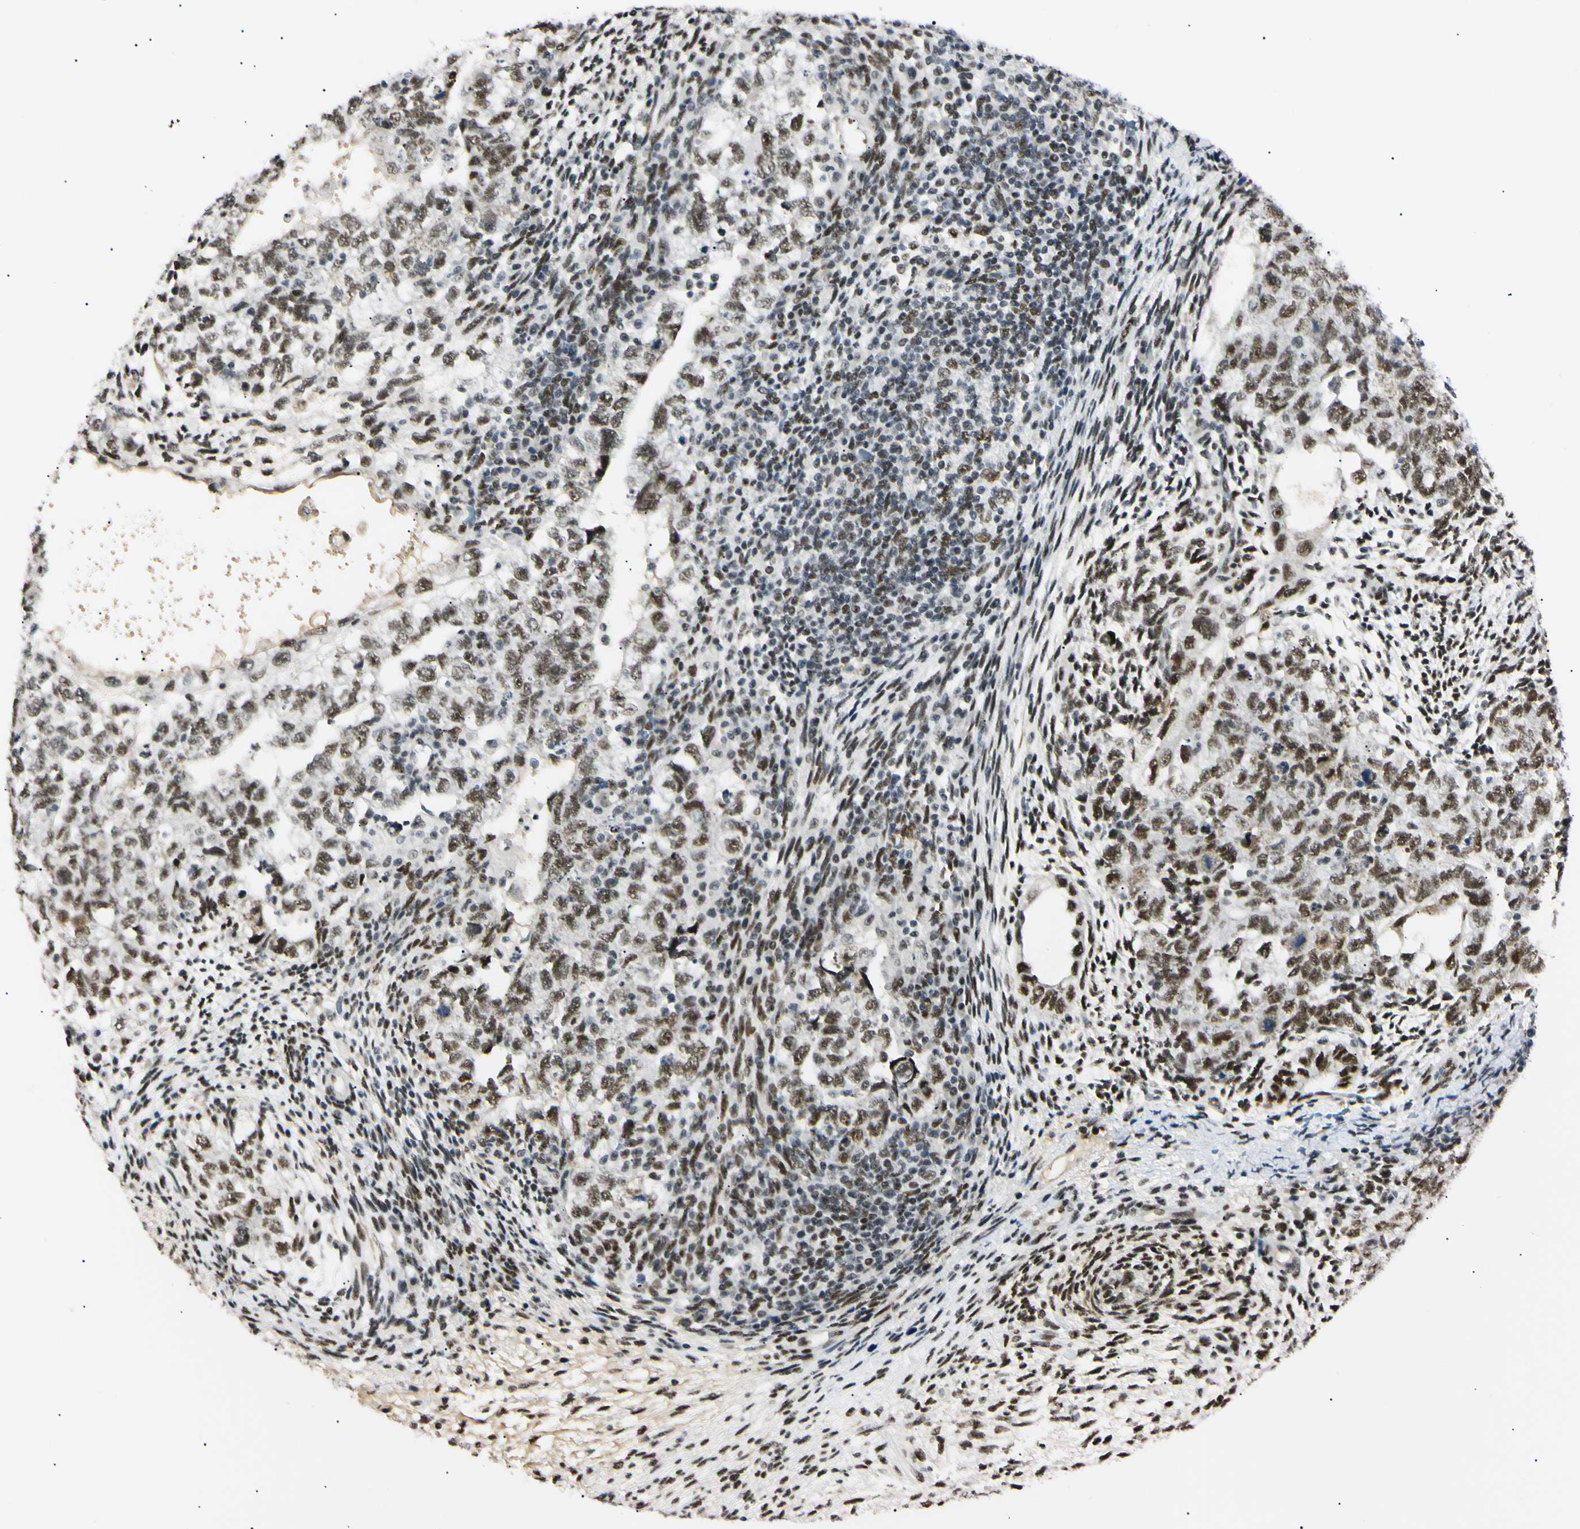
{"staining": {"intensity": "strong", "quantity": ">75%", "location": "nuclear"}, "tissue": "testis cancer", "cell_type": "Tumor cells", "image_type": "cancer", "snomed": [{"axis": "morphology", "description": "Normal tissue, NOS"}, {"axis": "morphology", "description": "Carcinoma, Embryonal, NOS"}, {"axis": "topography", "description": "Testis"}], "caption": "Immunohistochemical staining of human testis cancer shows strong nuclear protein positivity in approximately >75% of tumor cells.", "gene": "ZNF134", "patient": {"sex": "male", "age": 36}}